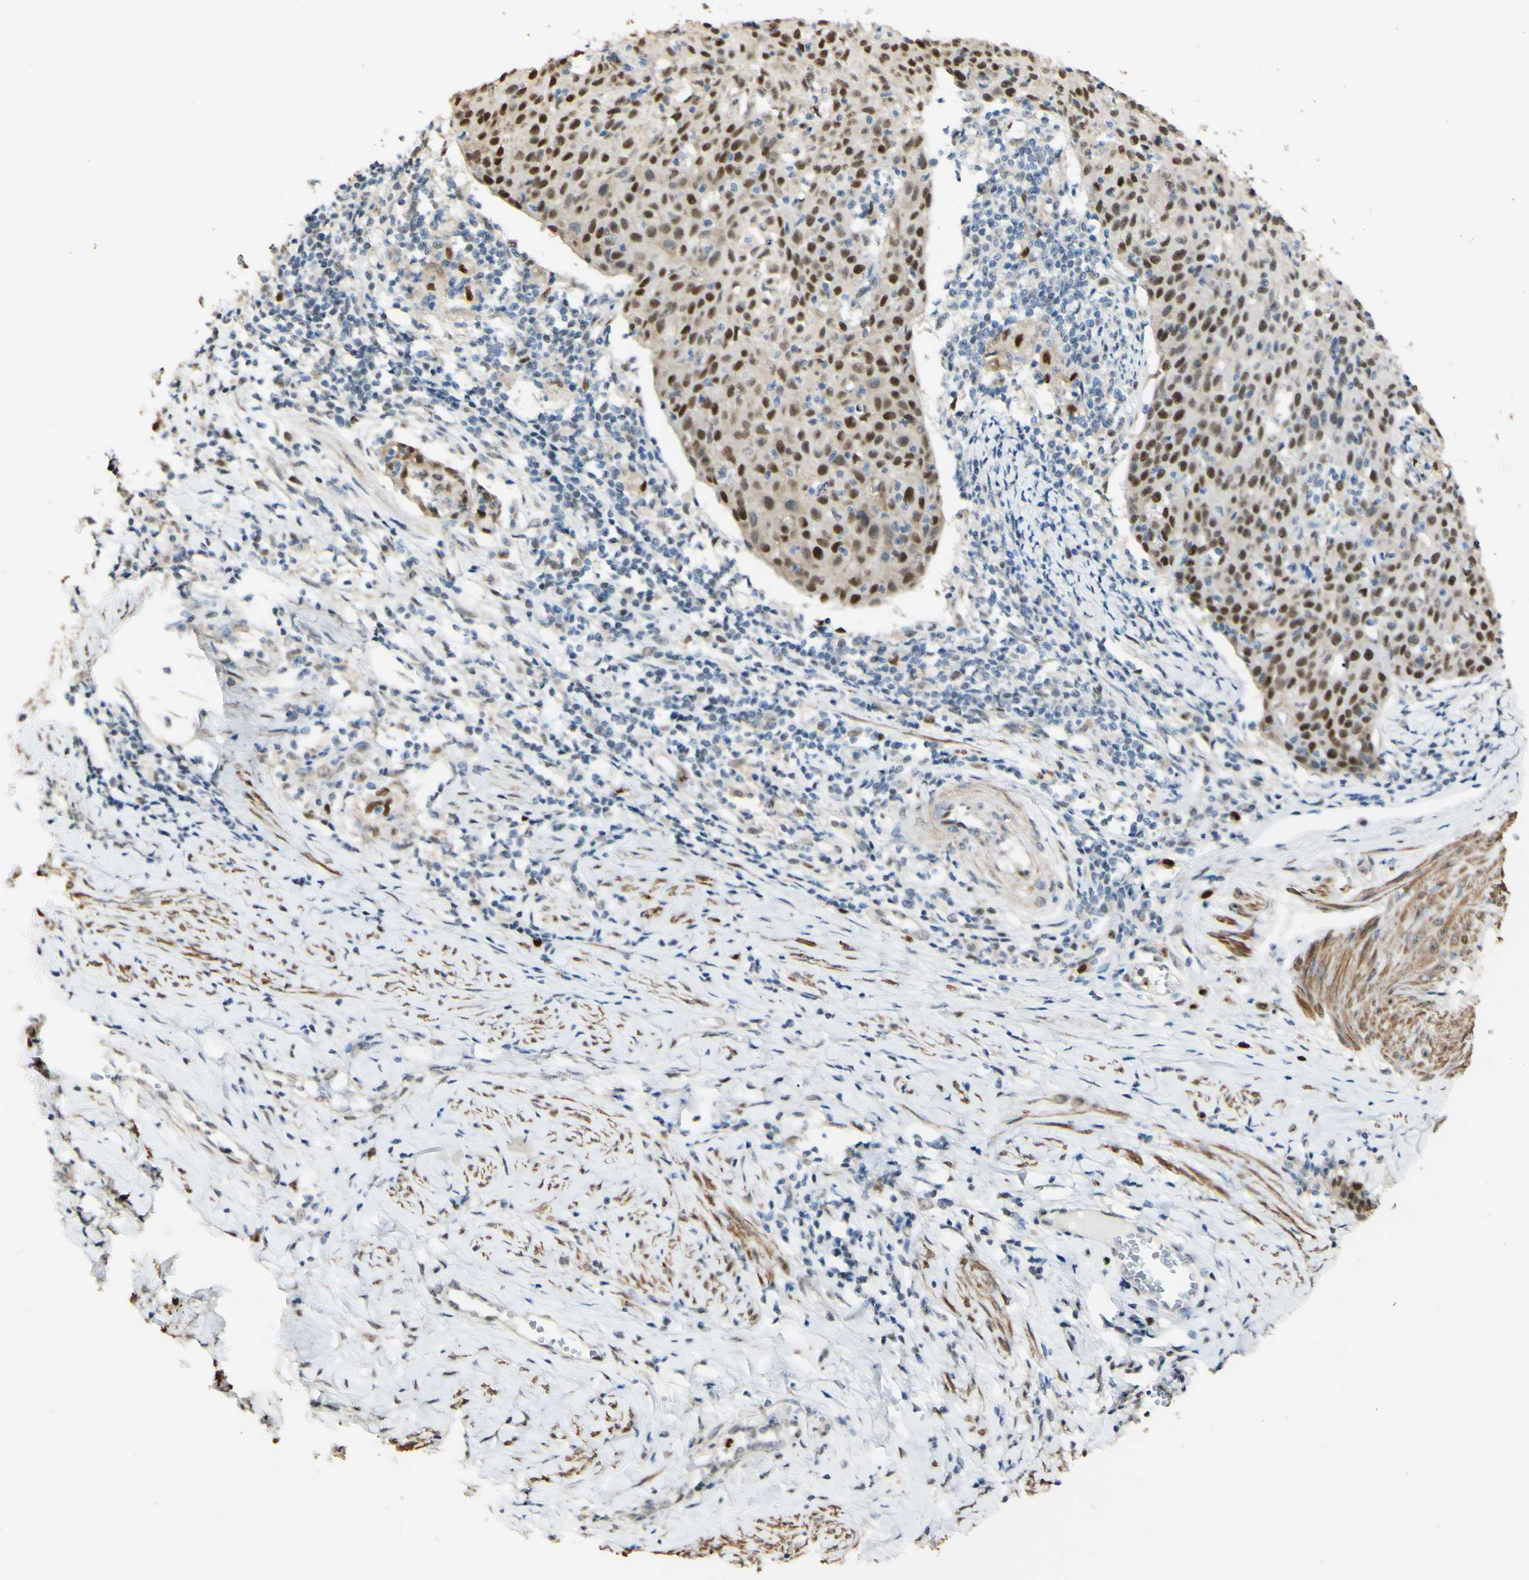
{"staining": {"intensity": "strong", "quantity": ">75%", "location": "nuclear"}, "tissue": "cervical cancer", "cell_type": "Tumor cells", "image_type": "cancer", "snomed": [{"axis": "morphology", "description": "Squamous cell carcinoma, NOS"}, {"axis": "topography", "description": "Cervix"}], "caption": "Squamous cell carcinoma (cervical) stained with a protein marker exhibits strong staining in tumor cells.", "gene": "MAP3K4", "patient": {"sex": "female", "age": 38}}